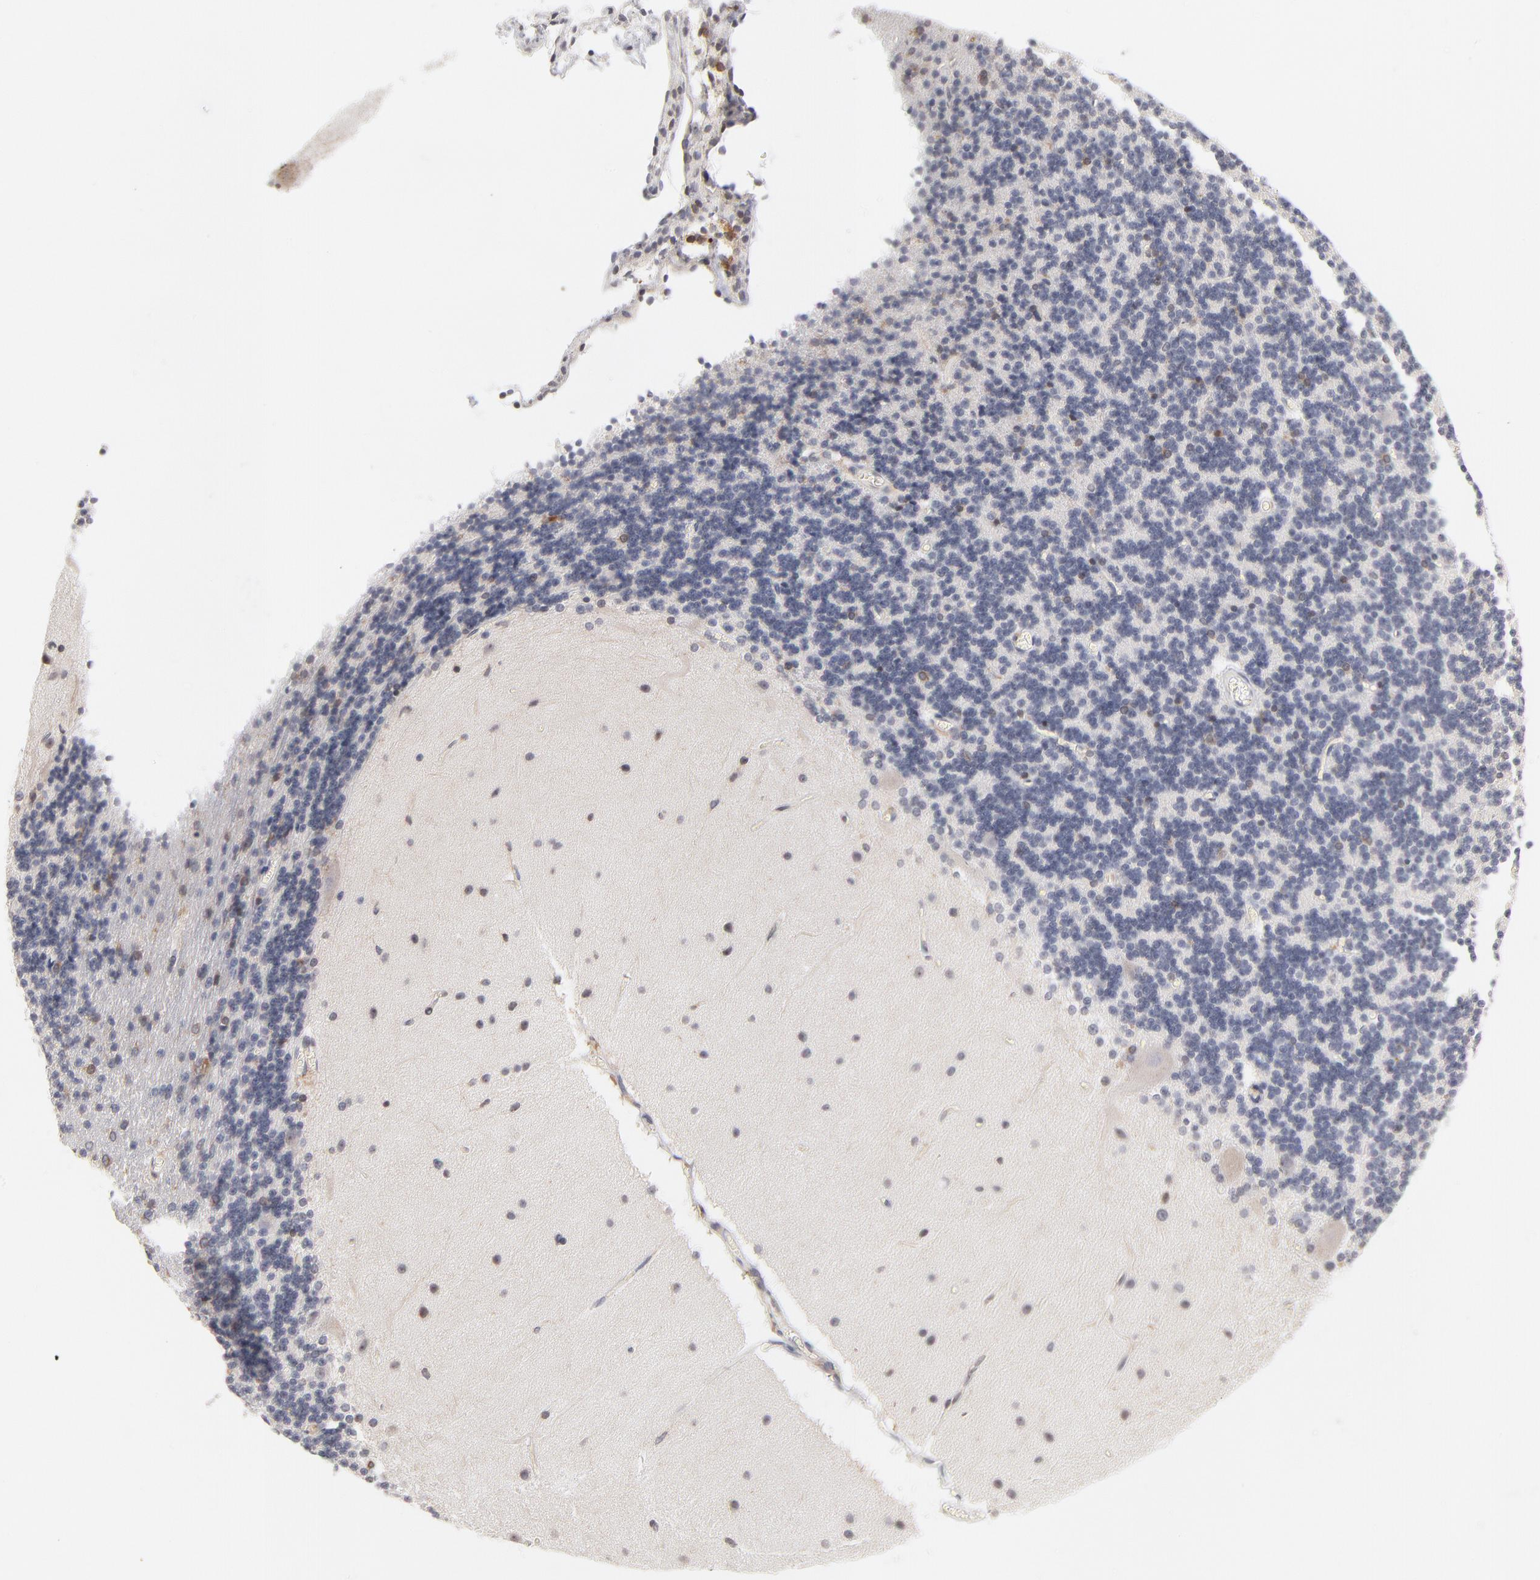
{"staining": {"intensity": "negative", "quantity": "none", "location": "none"}, "tissue": "cerebellum", "cell_type": "Cells in granular layer", "image_type": "normal", "snomed": [{"axis": "morphology", "description": "Normal tissue, NOS"}, {"axis": "topography", "description": "Cerebellum"}], "caption": "This is a photomicrograph of immunohistochemistry staining of unremarkable cerebellum, which shows no expression in cells in granular layer. (DAB immunohistochemistry (IHC) with hematoxylin counter stain).", "gene": "WIPF1", "patient": {"sex": "female", "age": 54}}